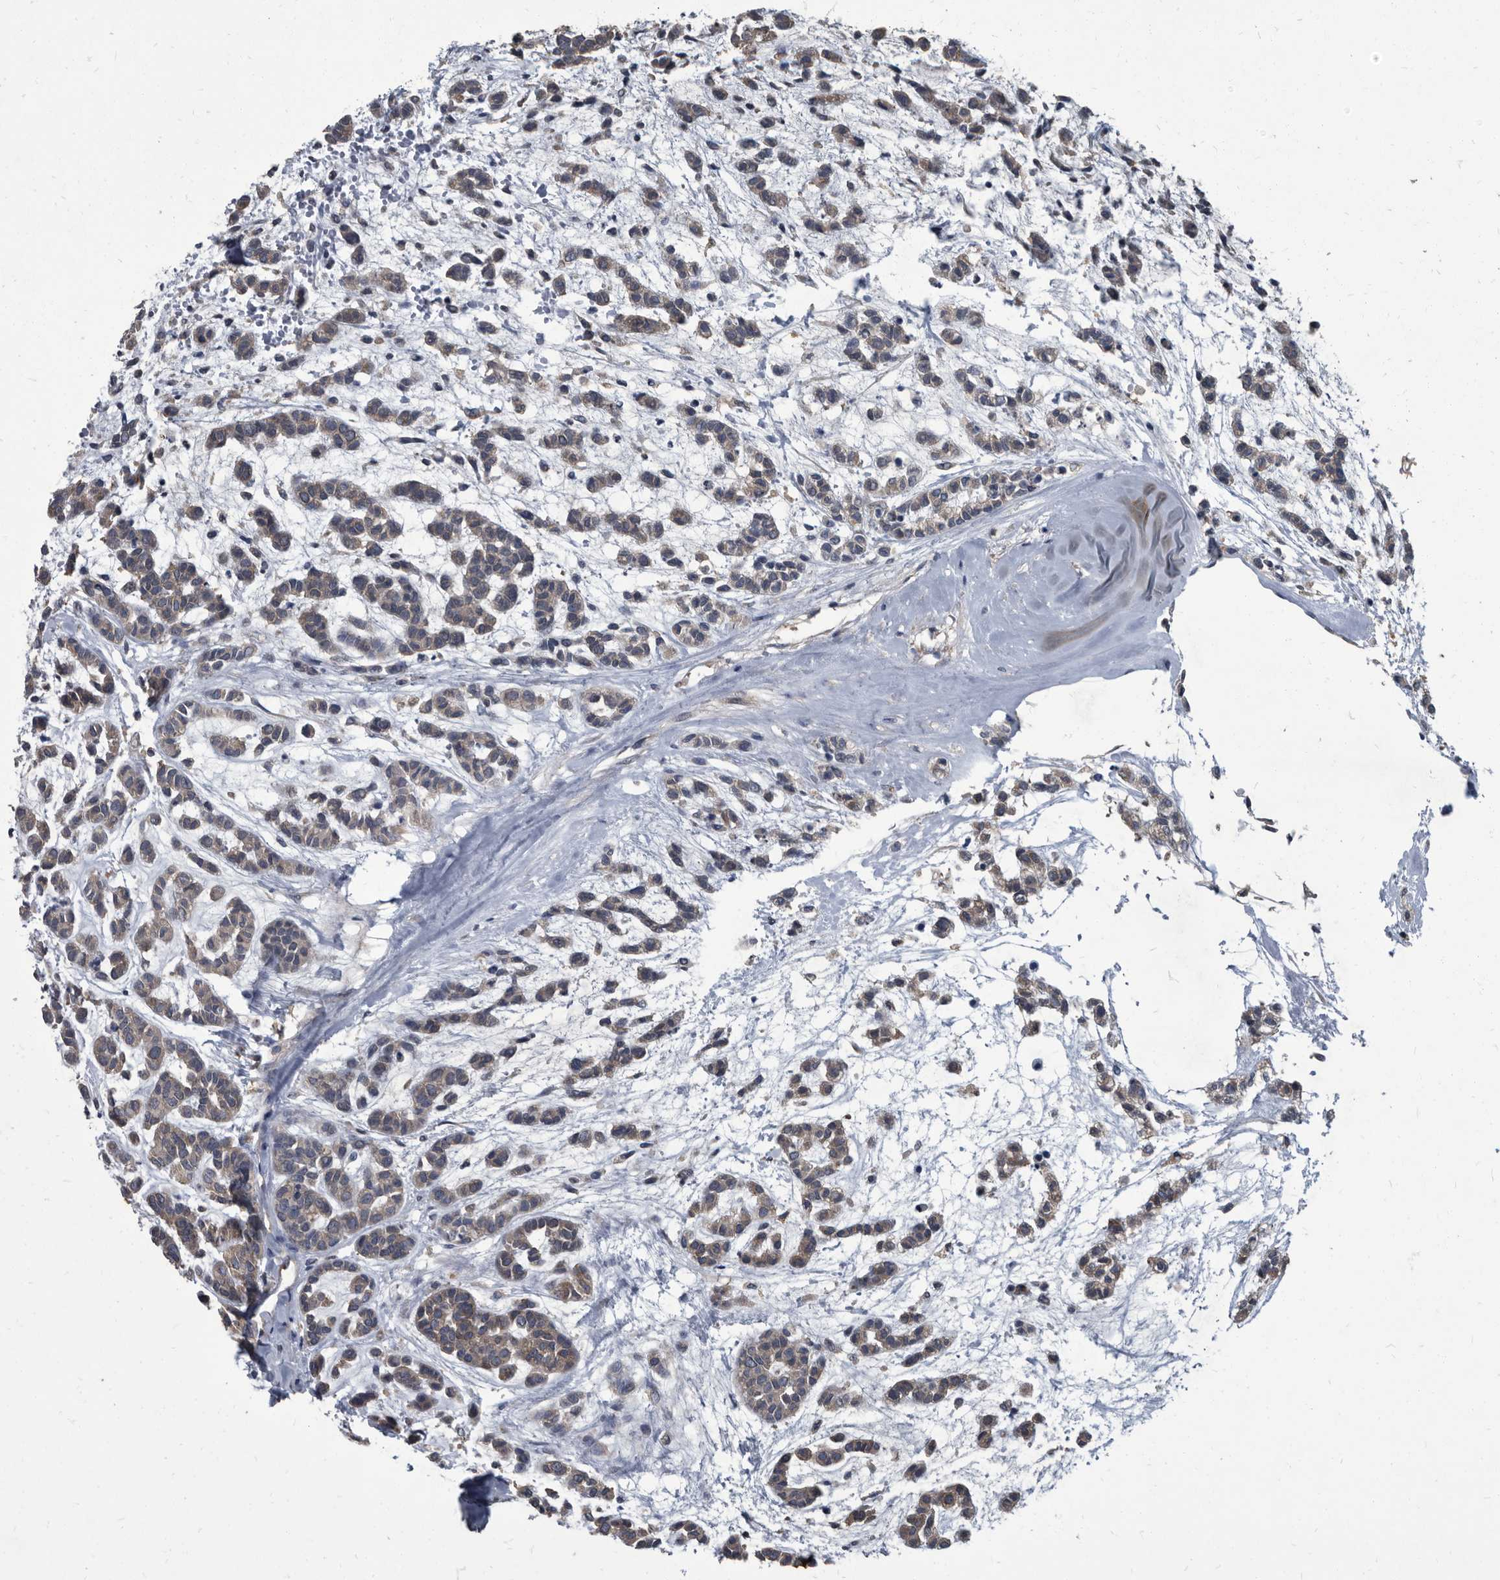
{"staining": {"intensity": "weak", "quantity": "25%-75%", "location": "cytoplasmic/membranous"}, "tissue": "head and neck cancer", "cell_type": "Tumor cells", "image_type": "cancer", "snomed": [{"axis": "morphology", "description": "Adenocarcinoma, NOS"}, {"axis": "morphology", "description": "Adenoma, NOS"}, {"axis": "topography", "description": "Head-Neck"}], "caption": "Immunohistochemistry (IHC) (DAB (3,3'-diaminobenzidine)) staining of human head and neck adenocarcinoma reveals weak cytoplasmic/membranous protein expression in approximately 25%-75% of tumor cells. (Brightfield microscopy of DAB IHC at high magnification).", "gene": "CDV3", "patient": {"sex": "female", "age": 55}}